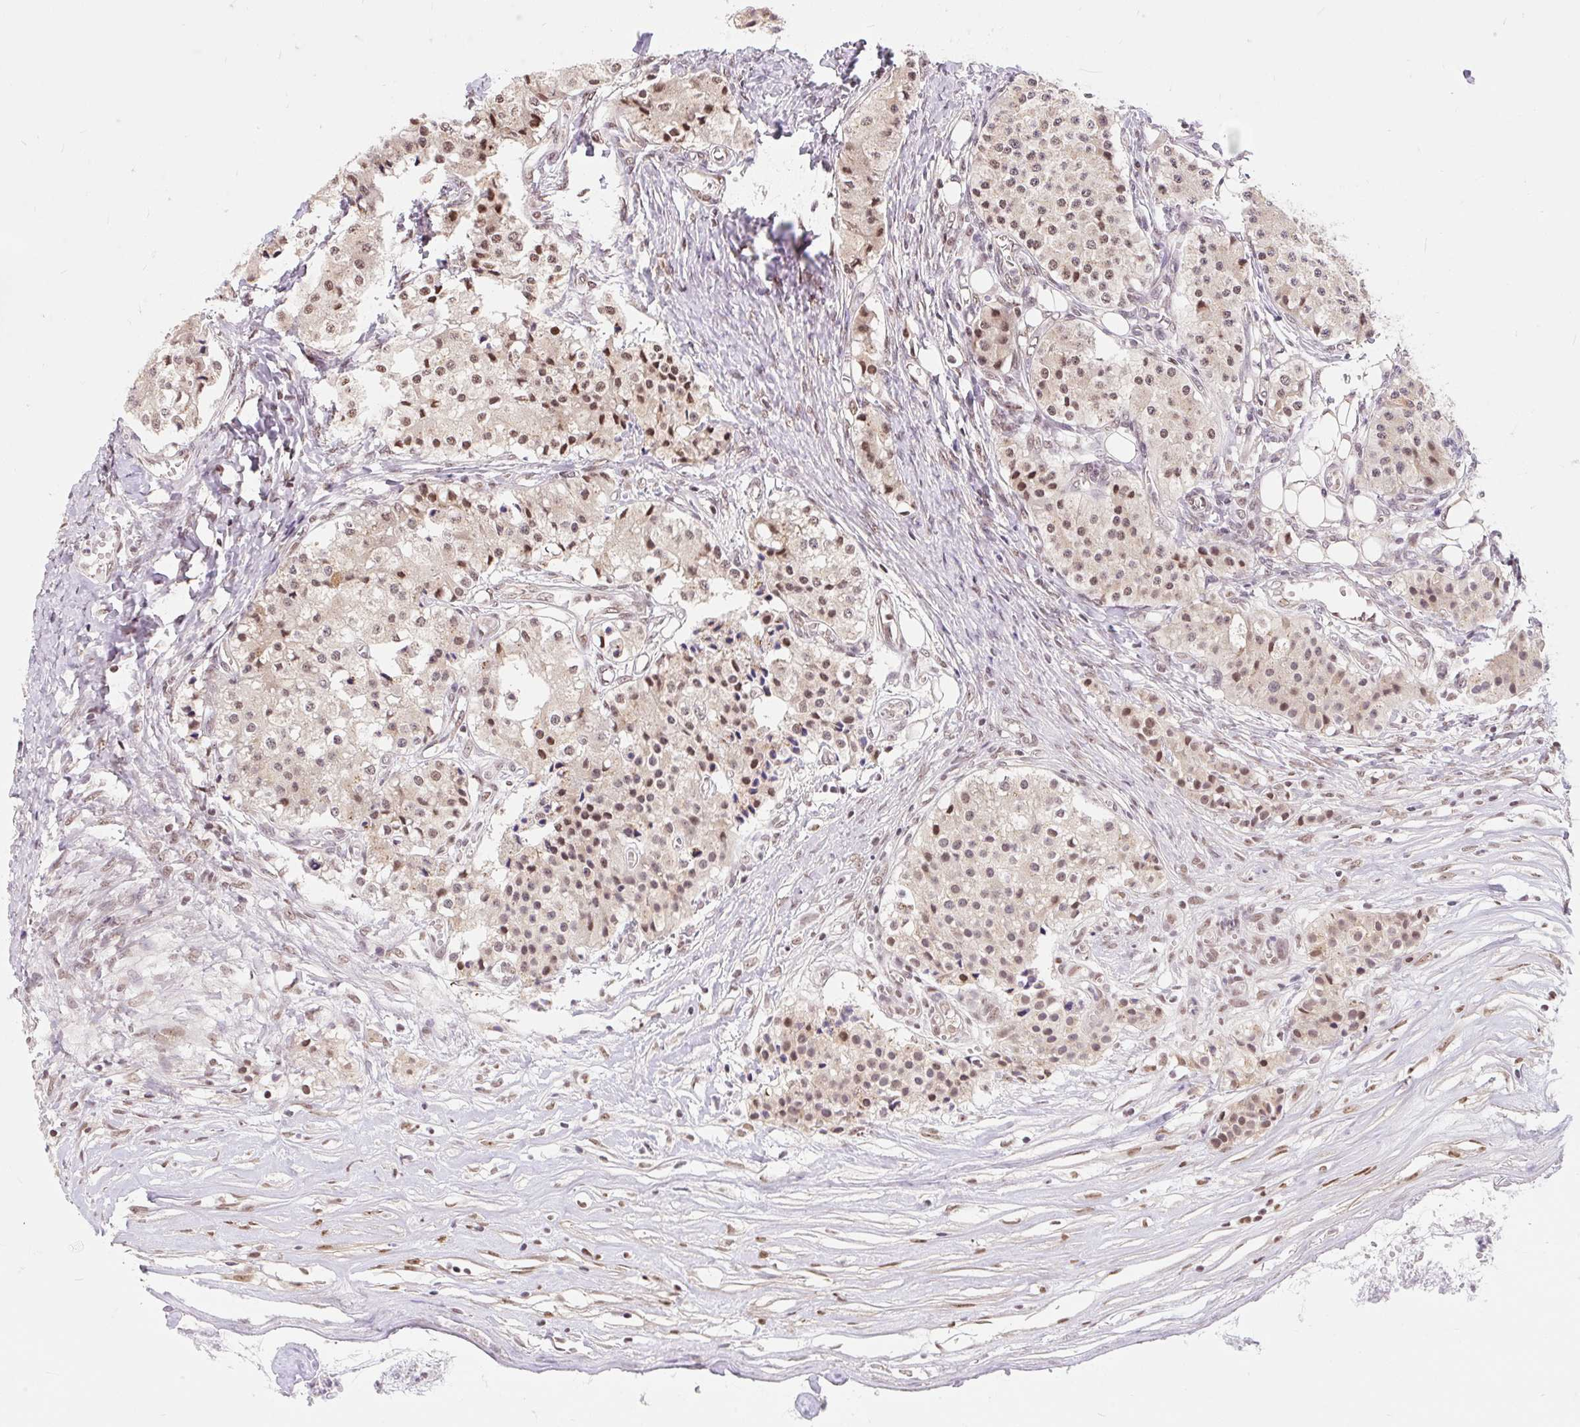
{"staining": {"intensity": "moderate", "quantity": ">75%", "location": "nuclear"}, "tissue": "carcinoid", "cell_type": "Tumor cells", "image_type": "cancer", "snomed": [{"axis": "morphology", "description": "Carcinoid, malignant, NOS"}, {"axis": "topography", "description": "Colon"}], "caption": "Carcinoid stained for a protein (brown) exhibits moderate nuclear positive expression in about >75% of tumor cells.", "gene": "BICRA", "patient": {"sex": "female", "age": 52}}